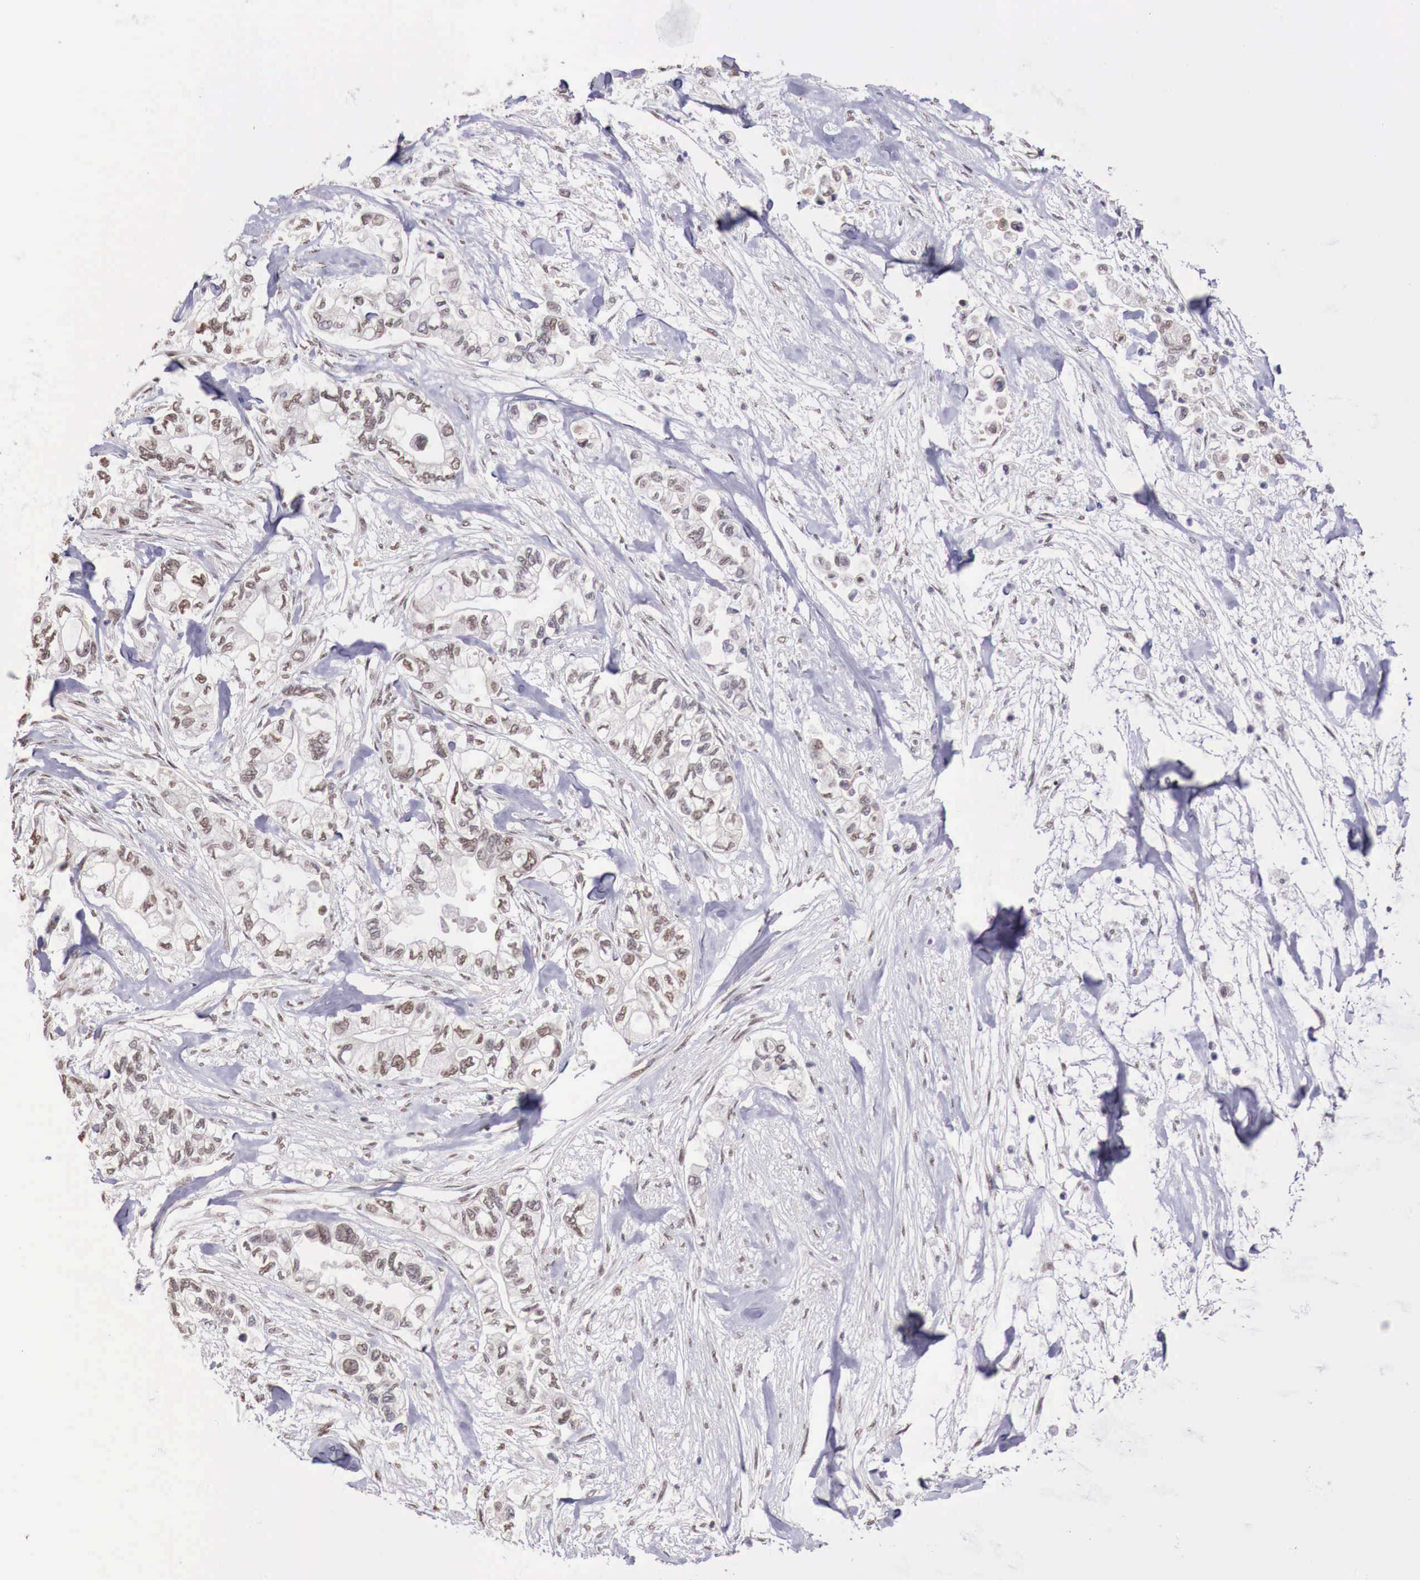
{"staining": {"intensity": "weak", "quantity": "25%-75%", "location": "nuclear"}, "tissue": "pancreatic cancer", "cell_type": "Tumor cells", "image_type": "cancer", "snomed": [{"axis": "morphology", "description": "Adenocarcinoma, NOS"}, {"axis": "topography", "description": "Pancreas"}], "caption": "Tumor cells display low levels of weak nuclear positivity in approximately 25%-75% of cells in pancreatic cancer.", "gene": "FOXP2", "patient": {"sex": "male", "age": 79}}